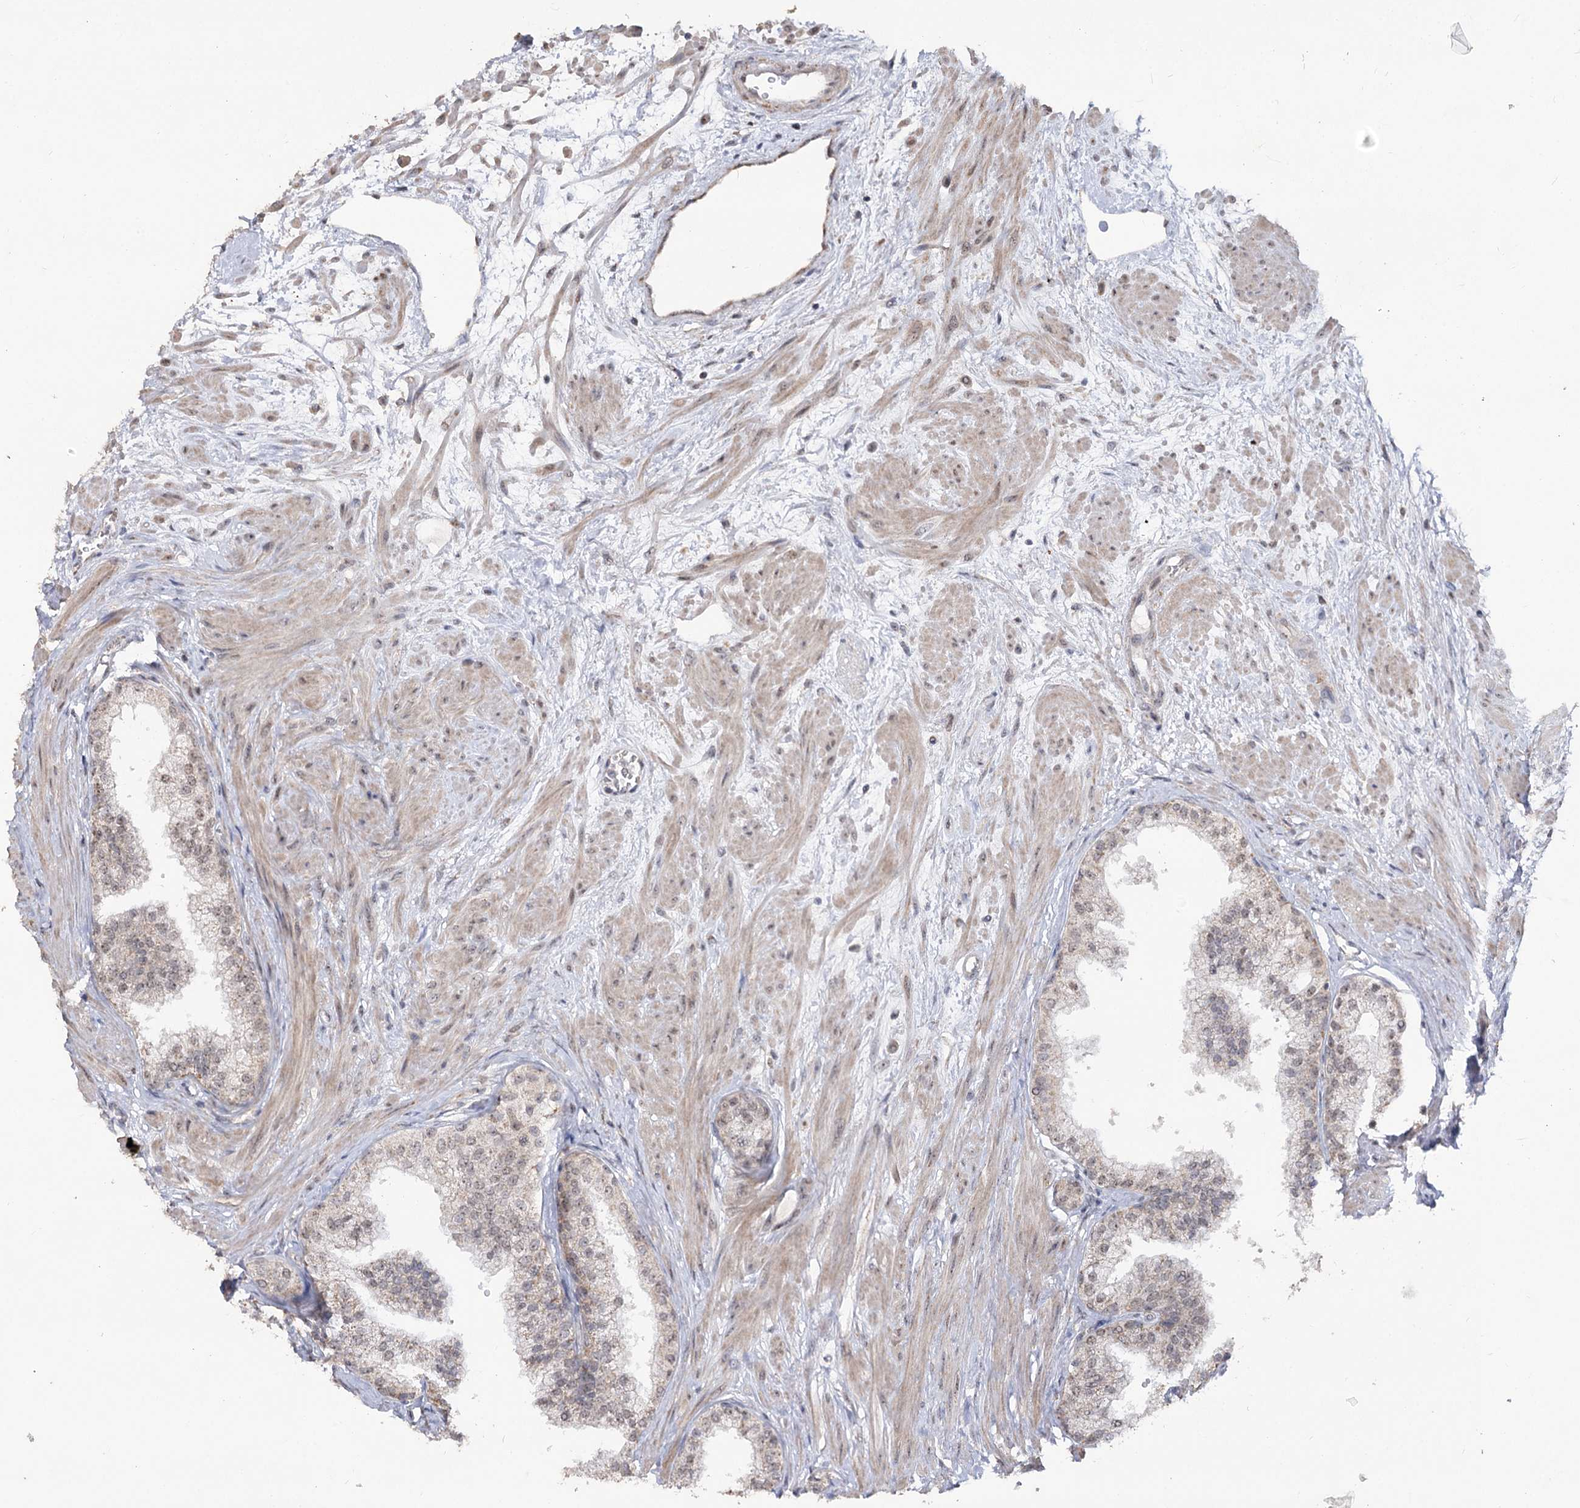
{"staining": {"intensity": "weak", "quantity": "<25%", "location": "cytoplasmic/membranous,nuclear"}, "tissue": "prostate", "cell_type": "Glandular cells", "image_type": "normal", "snomed": [{"axis": "morphology", "description": "Normal tissue, NOS"}, {"axis": "topography", "description": "Prostate"}], "caption": "Unremarkable prostate was stained to show a protein in brown. There is no significant staining in glandular cells. The staining is performed using DAB brown chromogen with nuclei counter-stained in using hematoxylin.", "gene": "RUFY4", "patient": {"sex": "male", "age": 60}}